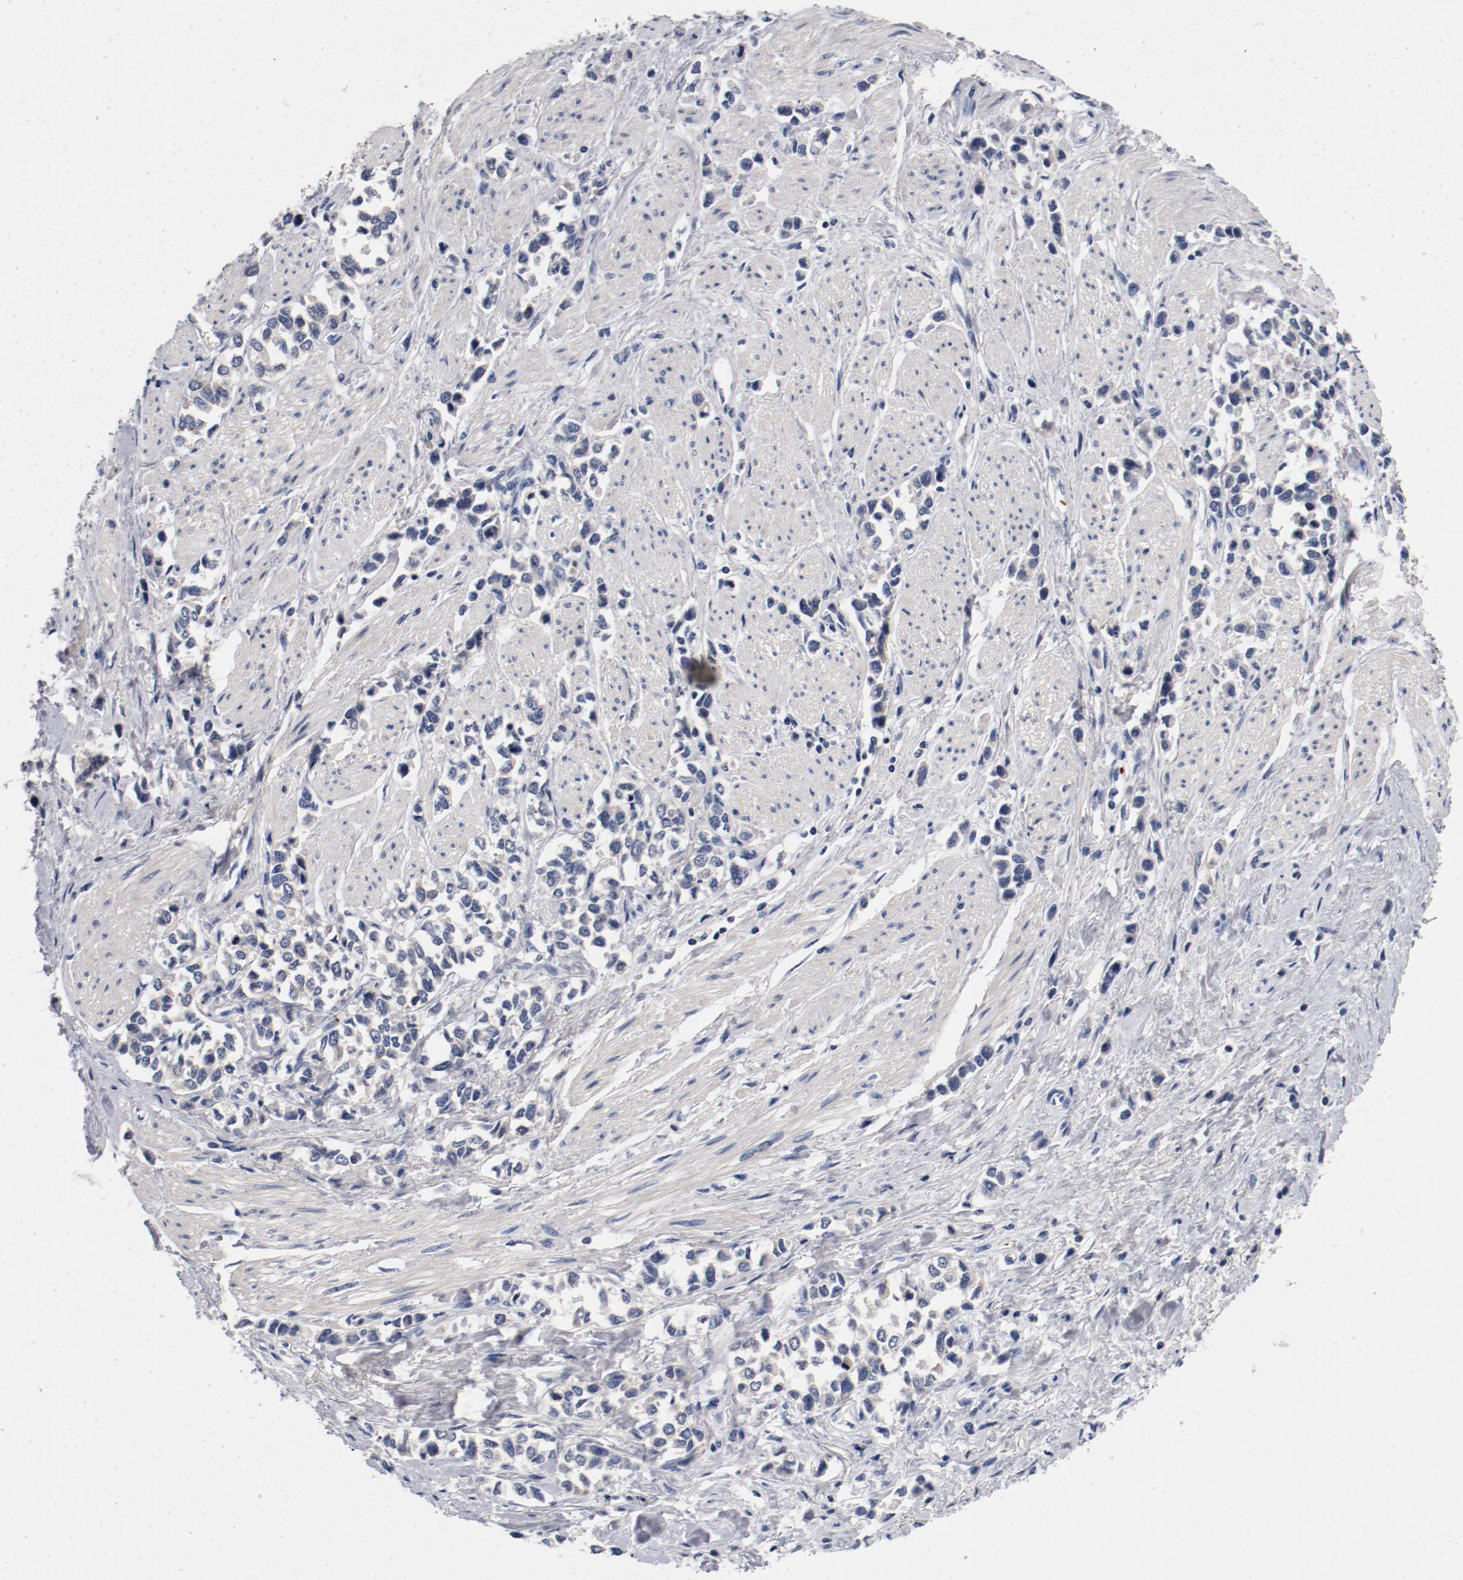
{"staining": {"intensity": "negative", "quantity": "none", "location": "none"}, "tissue": "stomach cancer", "cell_type": "Tumor cells", "image_type": "cancer", "snomed": [{"axis": "morphology", "description": "Adenocarcinoma, NOS"}, {"axis": "topography", "description": "Stomach, upper"}], "caption": "Histopathology image shows no protein expression in tumor cells of stomach cancer tissue.", "gene": "PIM1", "patient": {"sex": "male", "age": 76}}